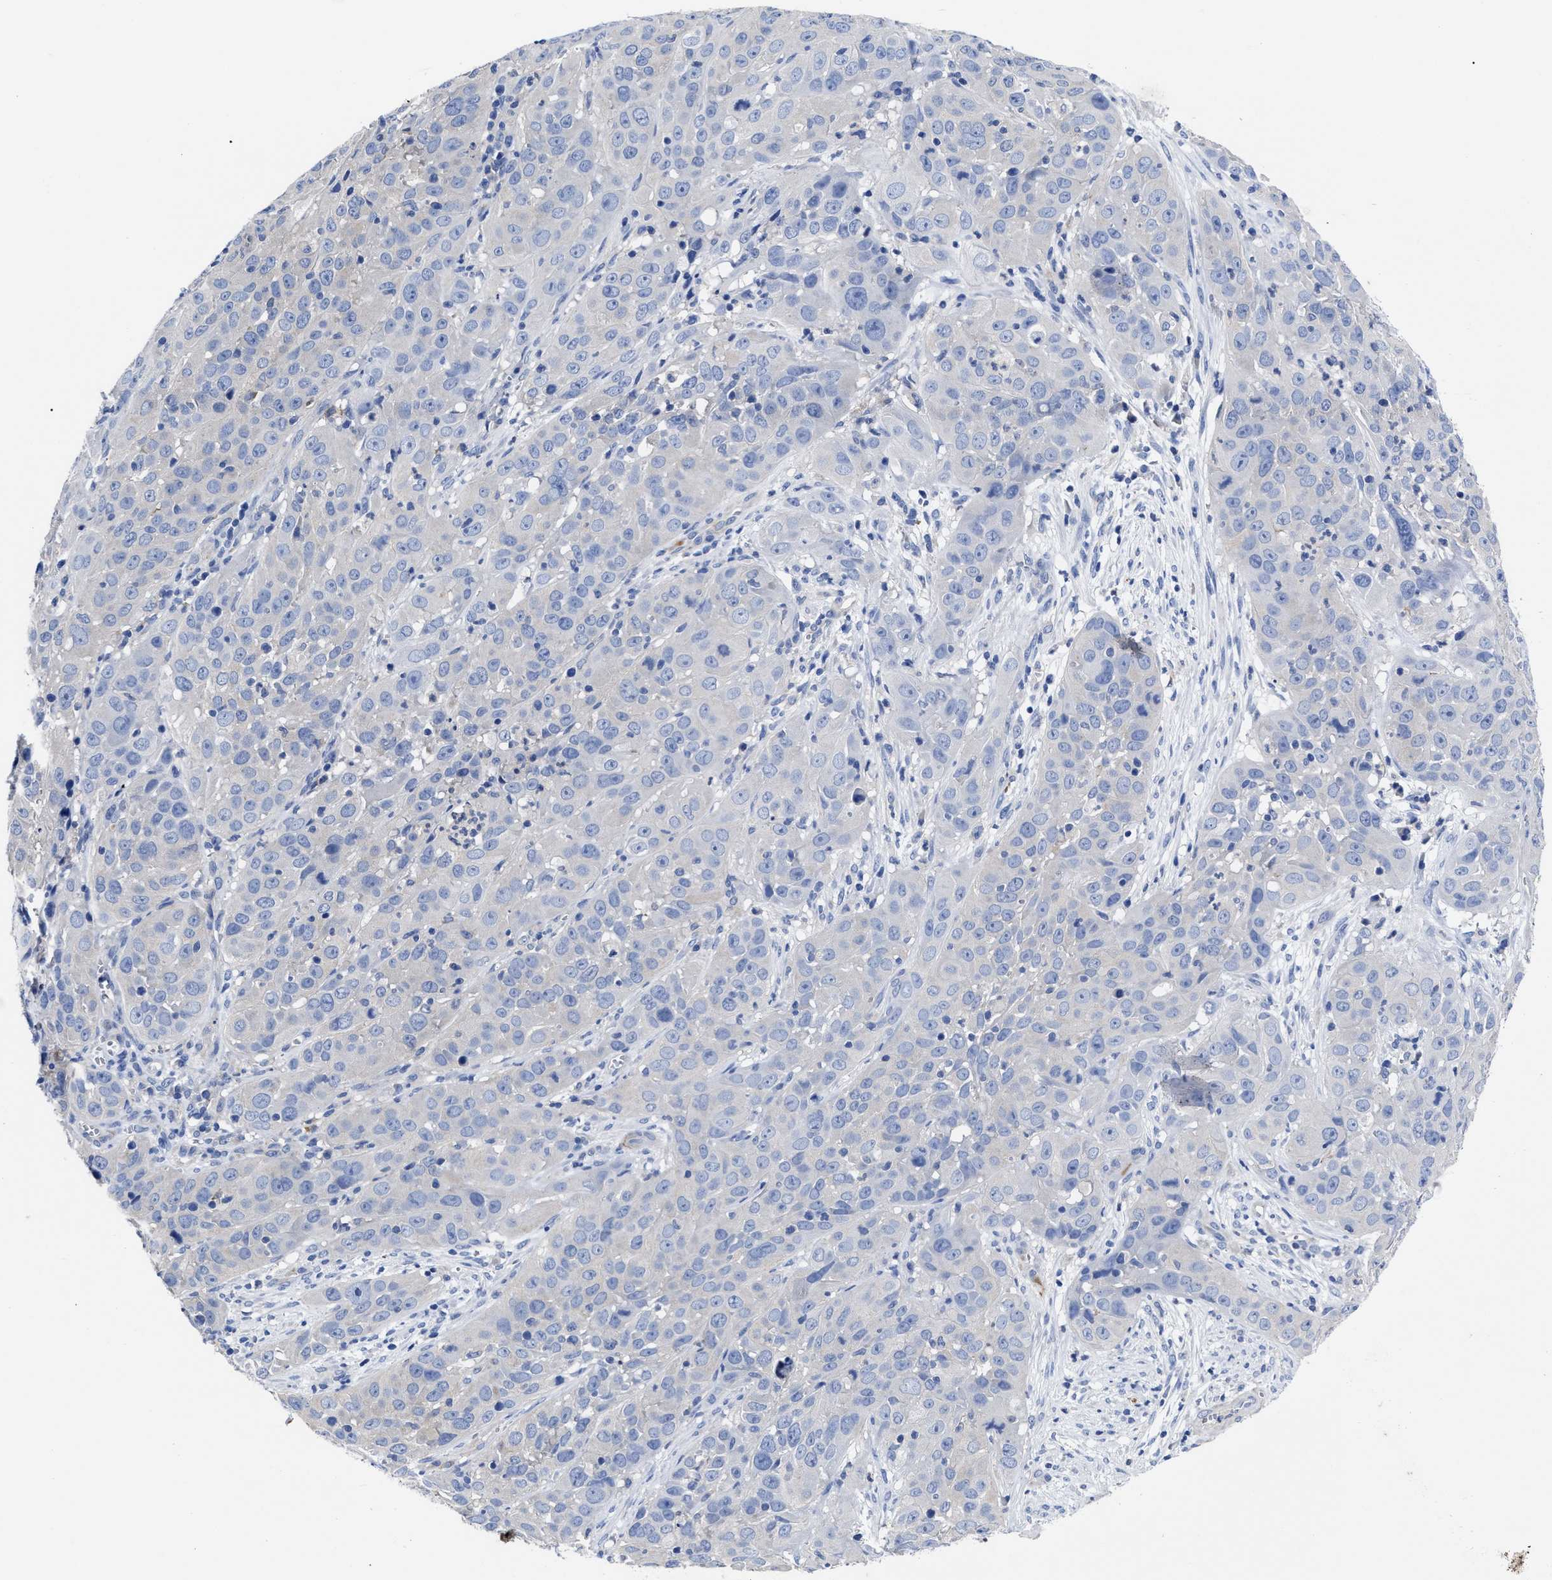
{"staining": {"intensity": "negative", "quantity": "none", "location": "none"}, "tissue": "cervical cancer", "cell_type": "Tumor cells", "image_type": "cancer", "snomed": [{"axis": "morphology", "description": "Squamous cell carcinoma, NOS"}, {"axis": "topography", "description": "Cervix"}], "caption": "Photomicrograph shows no significant protein expression in tumor cells of cervical cancer (squamous cell carcinoma).", "gene": "IRAG2", "patient": {"sex": "female", "age": 32}}